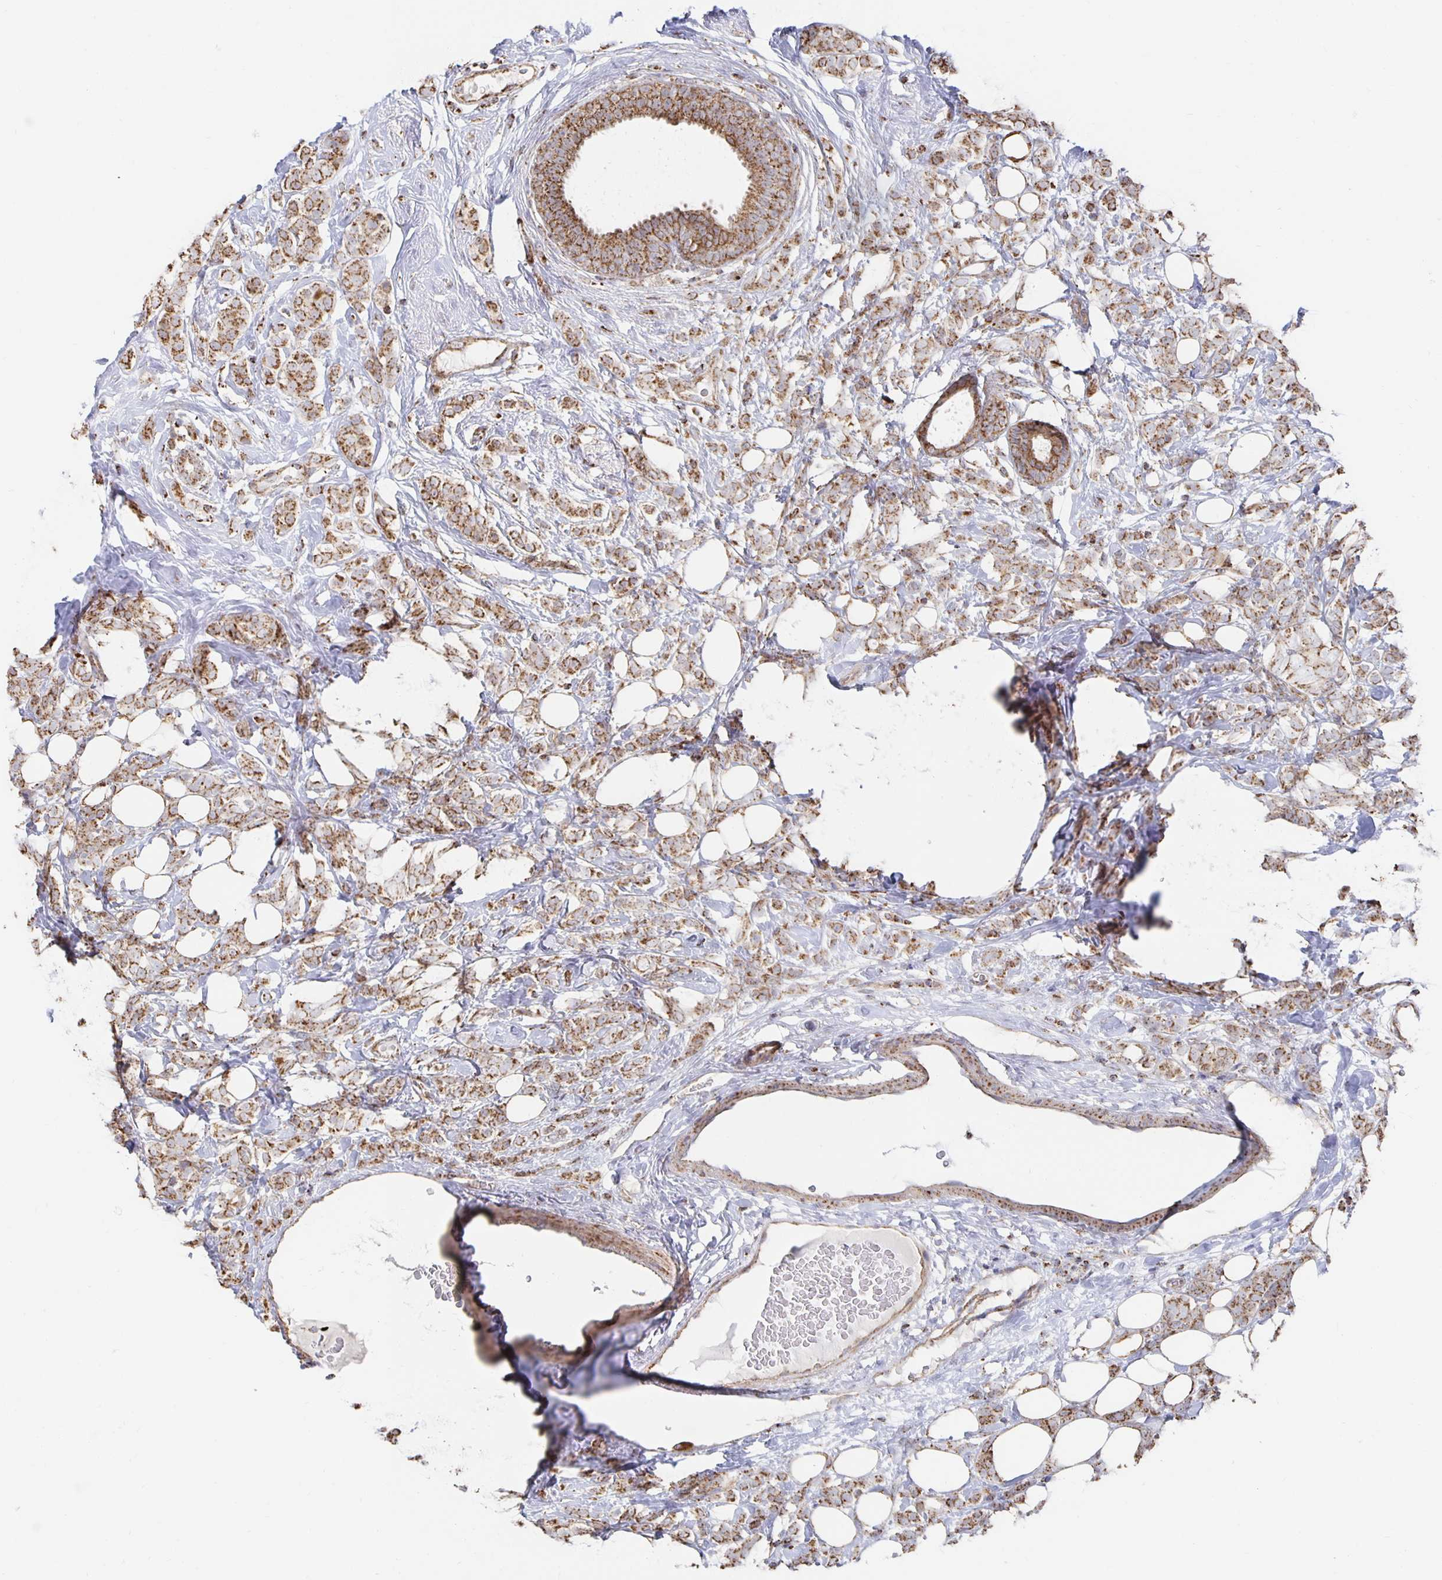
{"staining": {"intensity": "moderate", "quantity": ">75%", "location": "cytoplasmic/membranous"}, "tissue": "breast cancer", "cell_type": "Tumor cells", "image_type": "cancer", "snomed": [{"axis": "morphology", "description": "Lobular carcinoma"}, {"axis": "topography", "description": "Breast"}], "caption": "This histopathology image shows lobular carcinoma (breast) stained with immunohistochemistry to label a protein in brown. The cytoplasmic/membranous of tumor cells show moderate positivity for the protein. Nuclei are counter-stained blue.", "gene": "NKX2-8", "patient": {"sex": "female", "age": 49}}